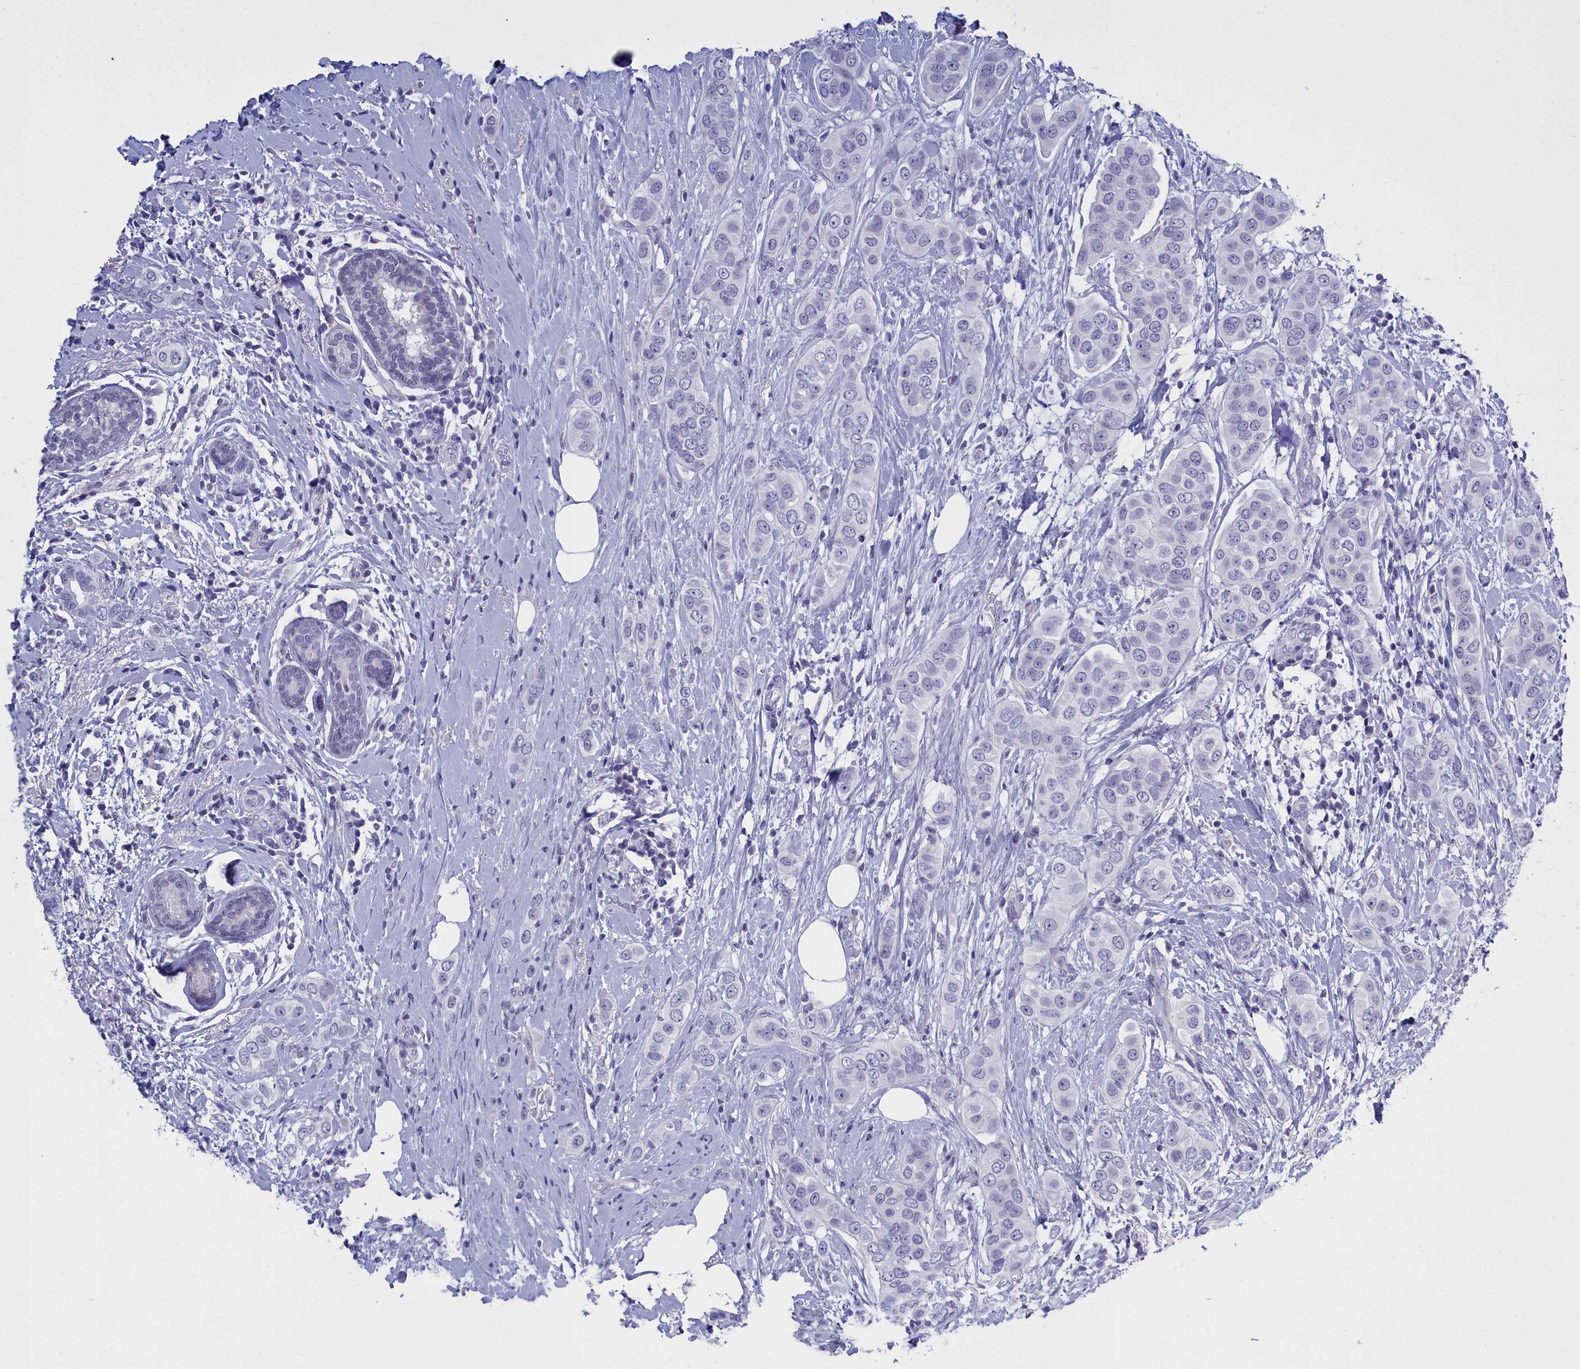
{"staining": {"intensity": "negative", "quantity": "none", "location": "none"}, "tissue": "breast cancer", "cell_type": "Tumor cells", "image_type": "cancer", "snomed": [{"axis": "morphology", "description": "Lobular carcinoma"}, {"axis": "topography", "description": "Breast"}], "caption": "The photomicrograph shows no significant positivity in tumor cells of breast cancer.", "gene": "MAP6", "patient": {"sex": "female", "age": 51}}